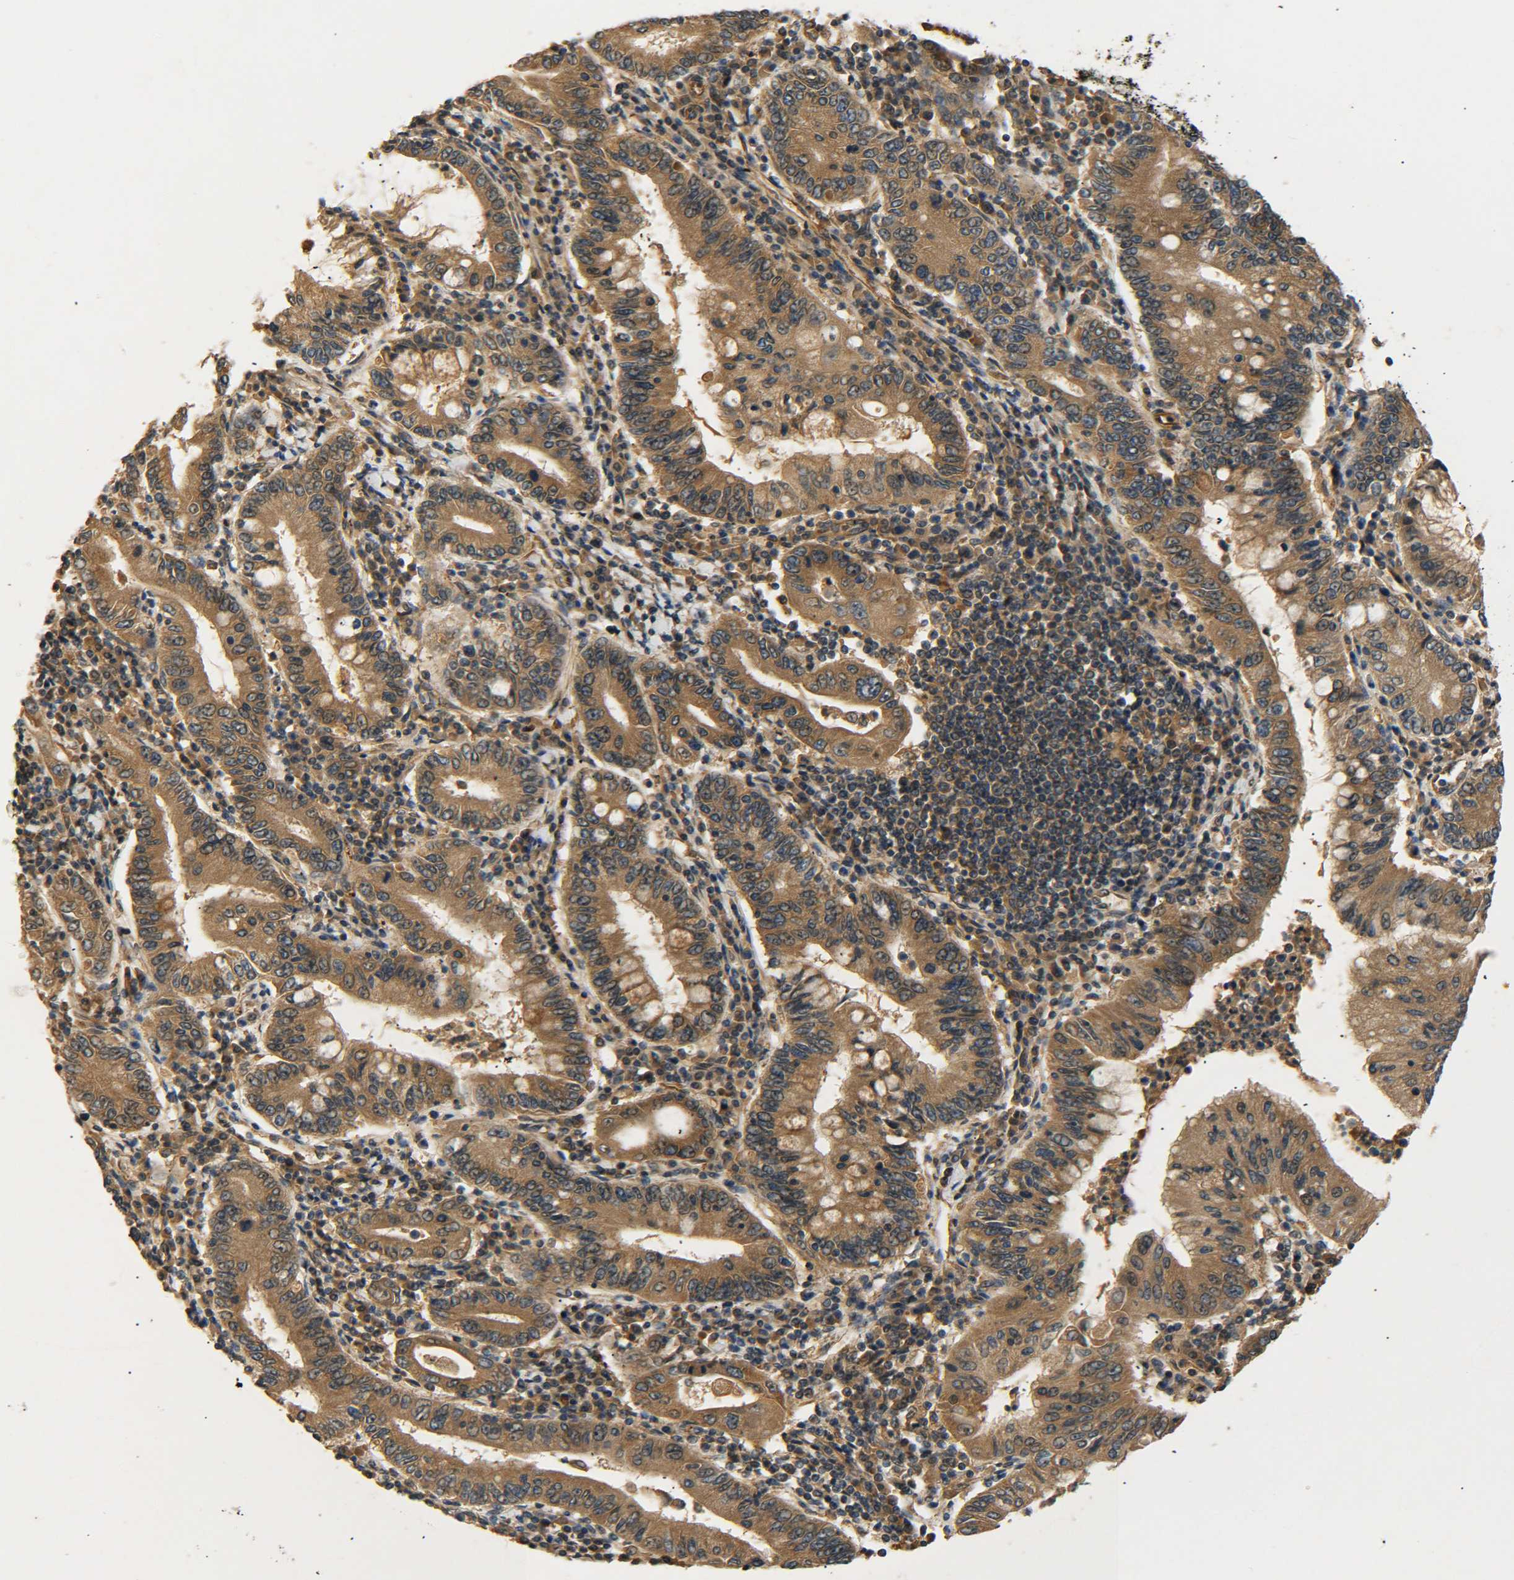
{"staining": {"intensity": "moderate", "quantity": ">75%", "location": "cytoplasmic/membranous"}, "tissue": "stomach cancer", "cell_type": "Tumor cells", "image_type": "cancer", "snomed": [{"axis": "morphology", "description": "Normal tissue, NOS"}, {"axis": "morphology", "description": "Adenocarcinoma, NOS"}, {"axis": "topography", "description": "Esophagus"}, {"axis": "topography", "description": "Stomach, upper"}, {"axis": "topography", "description": "Peripheral nerve tissue"}], "caption": "A medium amount of moderate cytoplasmic/membranous expression is appreciated in approximately >75% of tumor cells in adenocarcinoma (stomach) tissue. (DAB (3,3'-diaminobenzidine) IHC, brown staining for protein, blue staining for nuclei).", "gene": "LRCH3", "patient": {"sex": "male", "age": 62}}